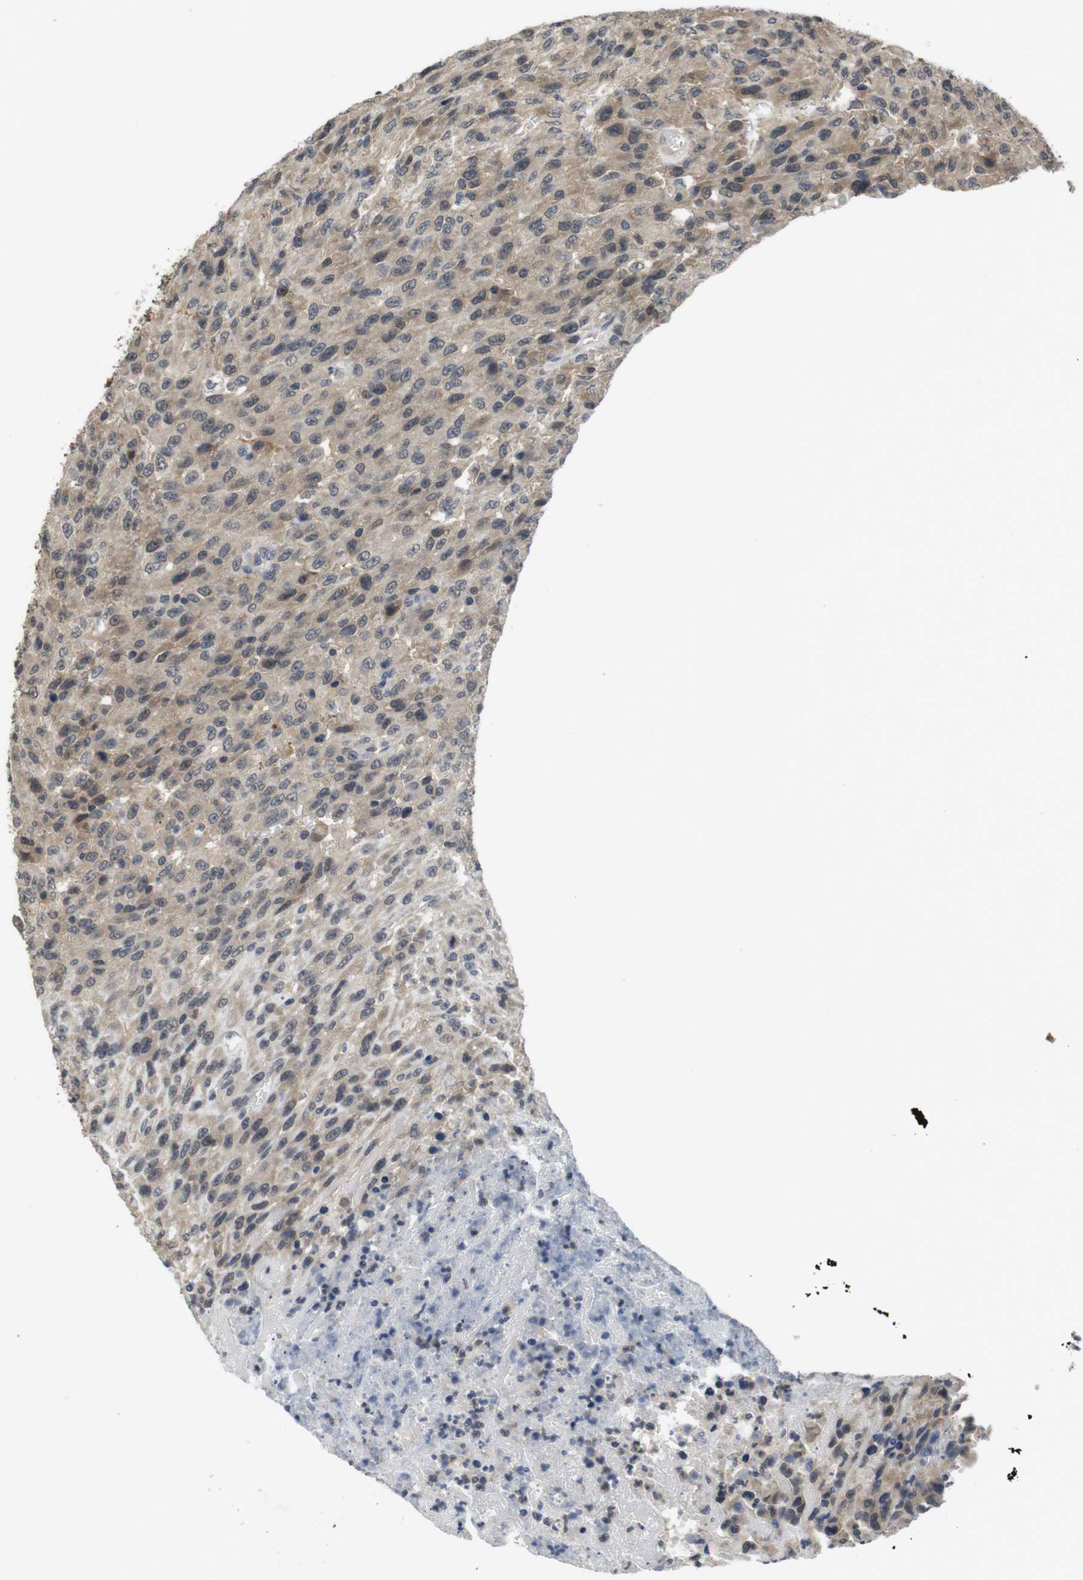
{"staining": {"intensity": "weak", "quantity": ">75%", "location": "cytoplasmic/membranous"}, "tissue": "urothelial cancer", "cell_type": "Tumor cells", "image_type": "cancer", "snomed": [{"axis": "morphology", "description": "Urothelial carcinoma, High grade"}, {"axis": "topography", "description": "Urinary bladder"}], "caption": "Immunohistochemical staining of urothelial carcinoma (high-grade) exhibits weak cytoplasmic/membranous protein expression in approximately >75% of tumor cells.", "gene": "FADD", "patient": {"sex": "male", "age": 66}}